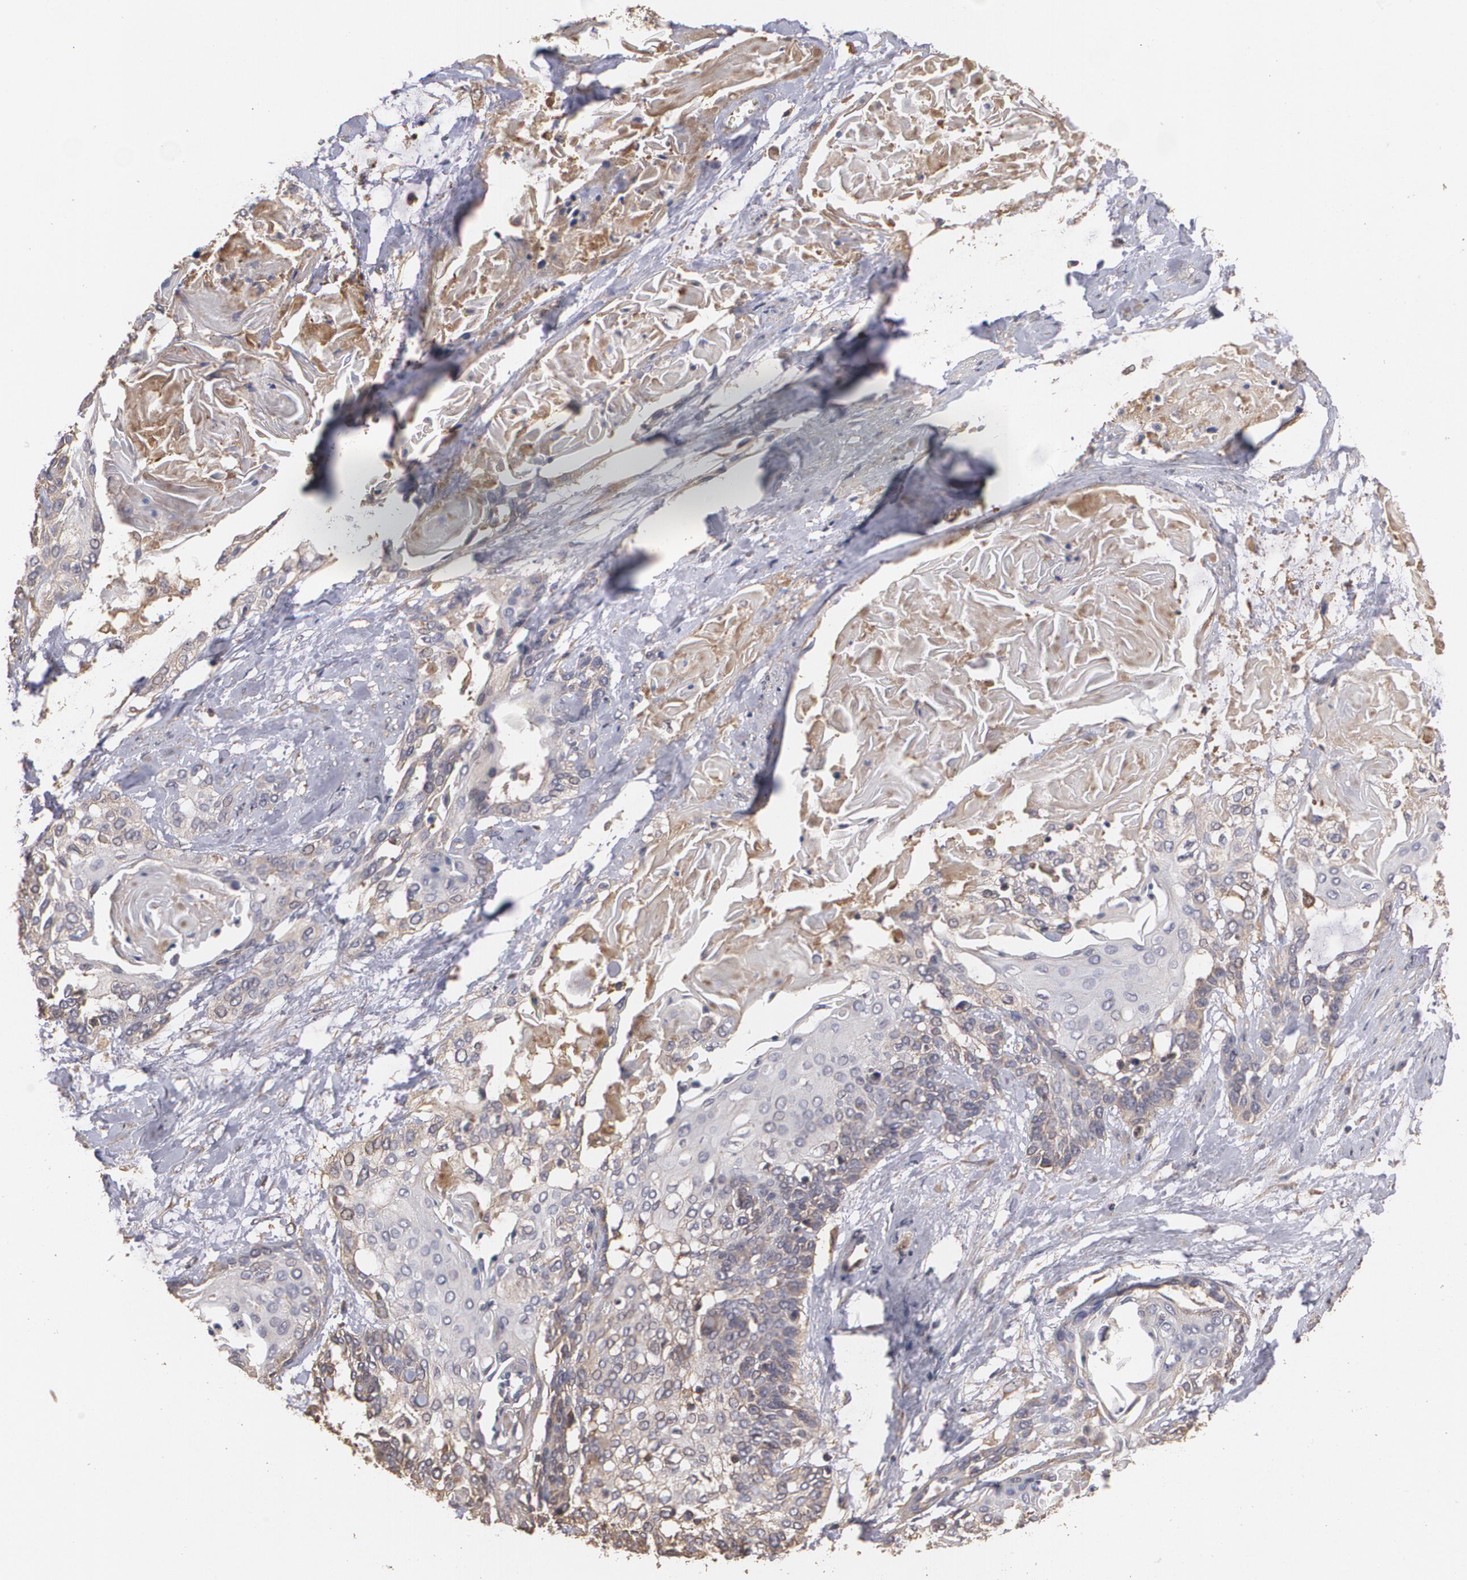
{"staining": {"intensity": "weak", "quantity": ">75%", "location": "cytoplasmic/membranous"}, "tissue": "cervical cancer", "cell_type": "Tumor cells", "image_type": "cancer", "snomed": [{"axis": "morphology", "description": "Squamous cell carcinoma, NOS"}, {"axis": "topography", "description": "Cervix"}], "caption": "An immunohistochemistry (IHC) photomicrograph of neoplastic tissue is shown. Protein staining in brown labels weak cytoplasmic/membranous positivity in cervical cancer (squamous cell carcinoma) within tumor cells.", "gene": "PON1", "patient": {"sex": "female", "age": 57}}